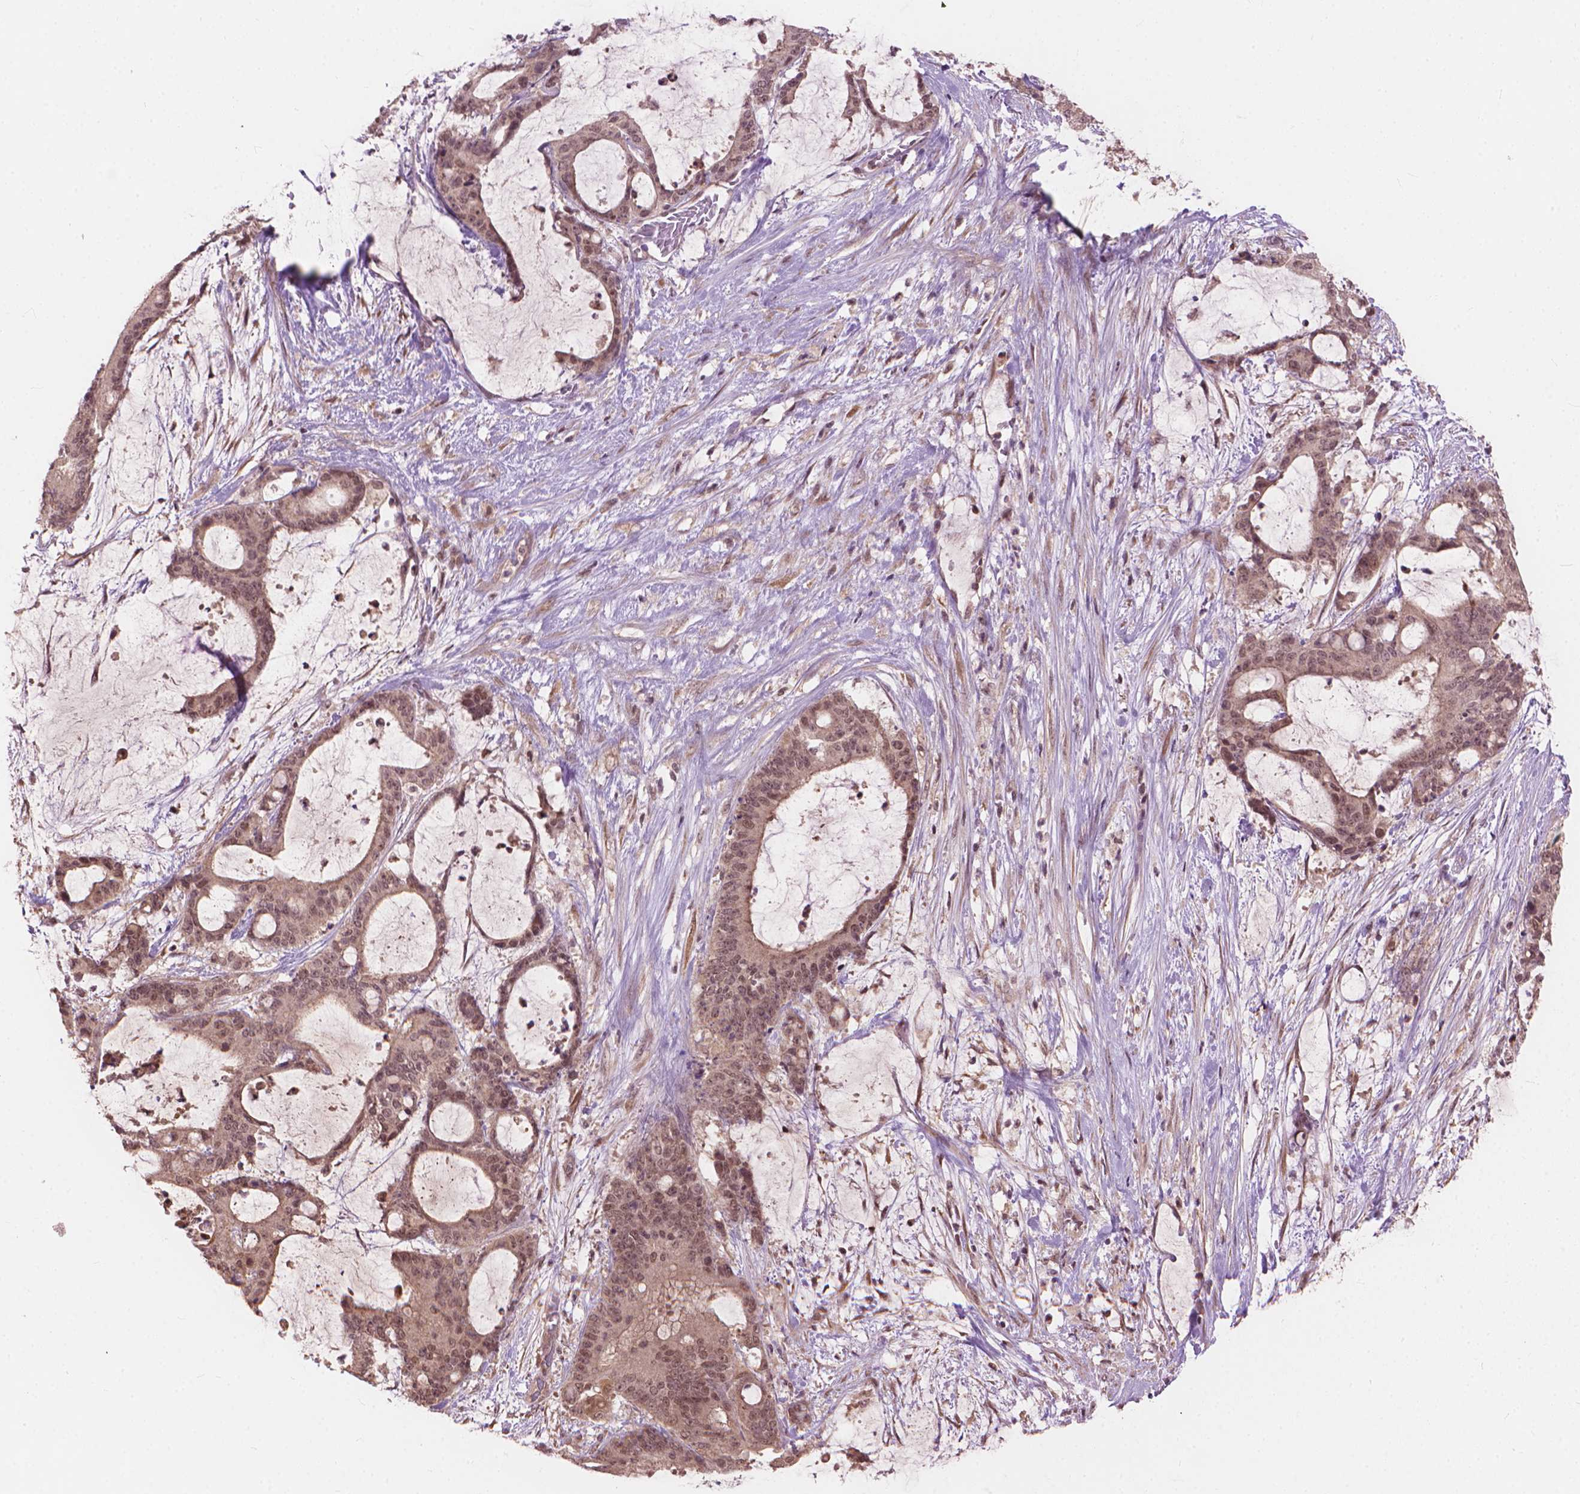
{"staining": {"intensity": "weak", "quantity": "25%-75%", "location": "nuclear"}, "tissue": "liver cancer", "cell_type": "Tumor cells", "image_type": "cancer", "snomed": [{"axis": "morphology", "description": "Normal tissue, NOS"}, {"axis": "morphology", "description": "Cholangiocarcinoma"}, {"axis": "topography", "description": "Liver"}, {"axis": "topography", "description": "Peripheral nerve tissue"}], "caption": "High-magnification brightfield microscopy of cholangiocarcinoma (liver) stained with DAB (brown) and counterstained with hematoxylin (blue). tumor cells exhibit weak nuclear staining is identified in about25%-75% of cells.", "gene": "SSU72", "patient": {"sex": "female", "age": 73}}